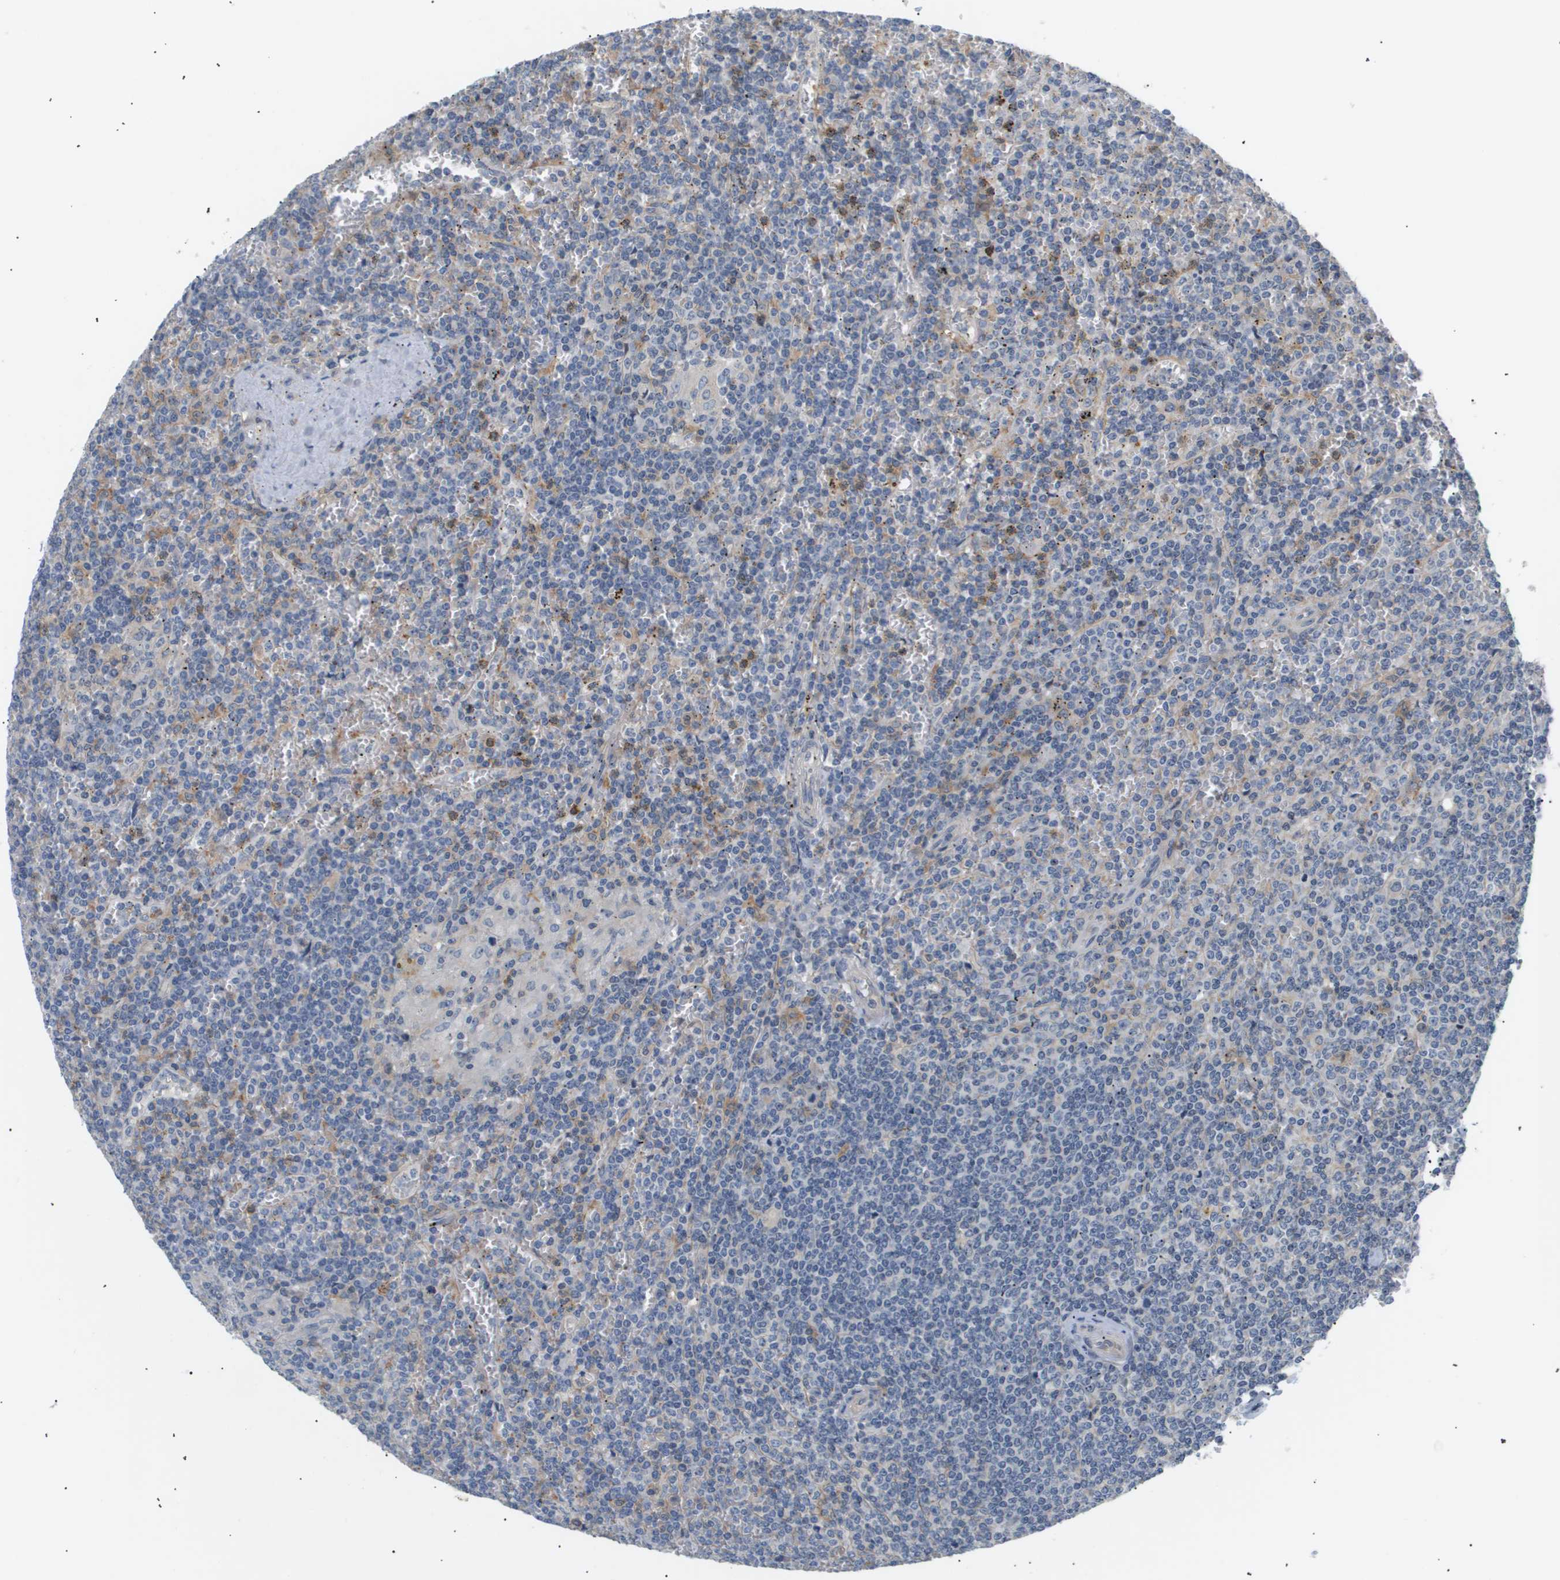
{"staining": {"intensity": "negative", "quantity": "none", "location": "none"}, "tissue": "lymphoma", "cell_type": "Tumor cells", "image_type": "cancer", "snomed": [{"axis": "morphology", "description": "Malignant lymphoma, non-Hodgkin's type, Low grade"}, {"axis": "topography", "description": "Spleen"}], "caption": "A micrograph of lymphoma stained for a protein displays no brown staining in tumor cells.", "gene": "CORO2B", "patient": {"sex": "female", "age": 19}}